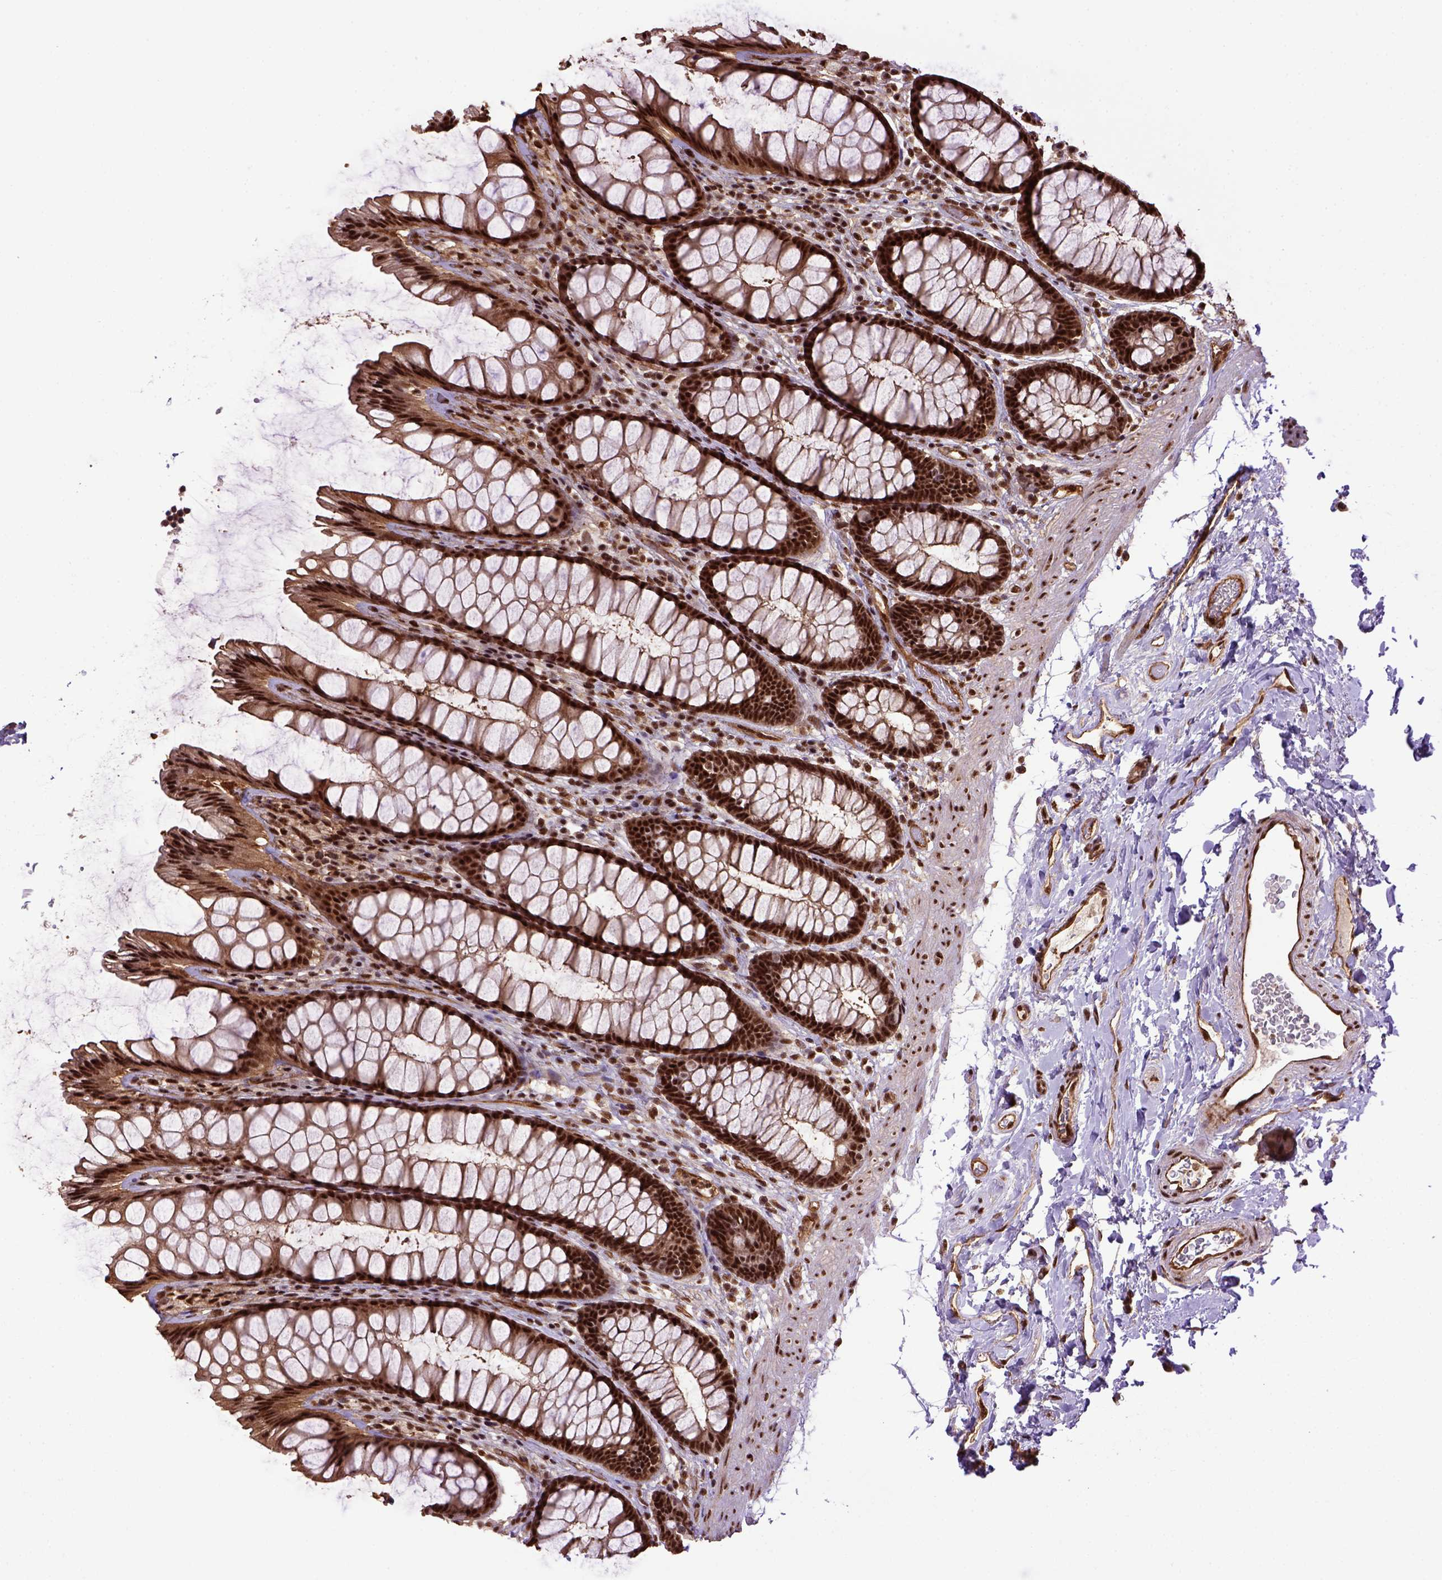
{"staining": {"intensity": "strong", "quantity": ">75%", "location": "nuclear"}, "tissue": "rectum", "cell_type": "Glandular cells", "image_type": "normal", "snomed": [{"axis": "morphology", "description": "Normal tissue, NOS"}, {"axis": "topography", "description": "Rectum"}], "caption": "Immunohistochemical staining of unremarkable human rectum reveals strong nuclear protein staining in approximately >75% of glandular cells. (IHC, brightfield microscopy, high magnification).", "gene": "PPIG", "patient": {"sex": "male", "age": 72}}